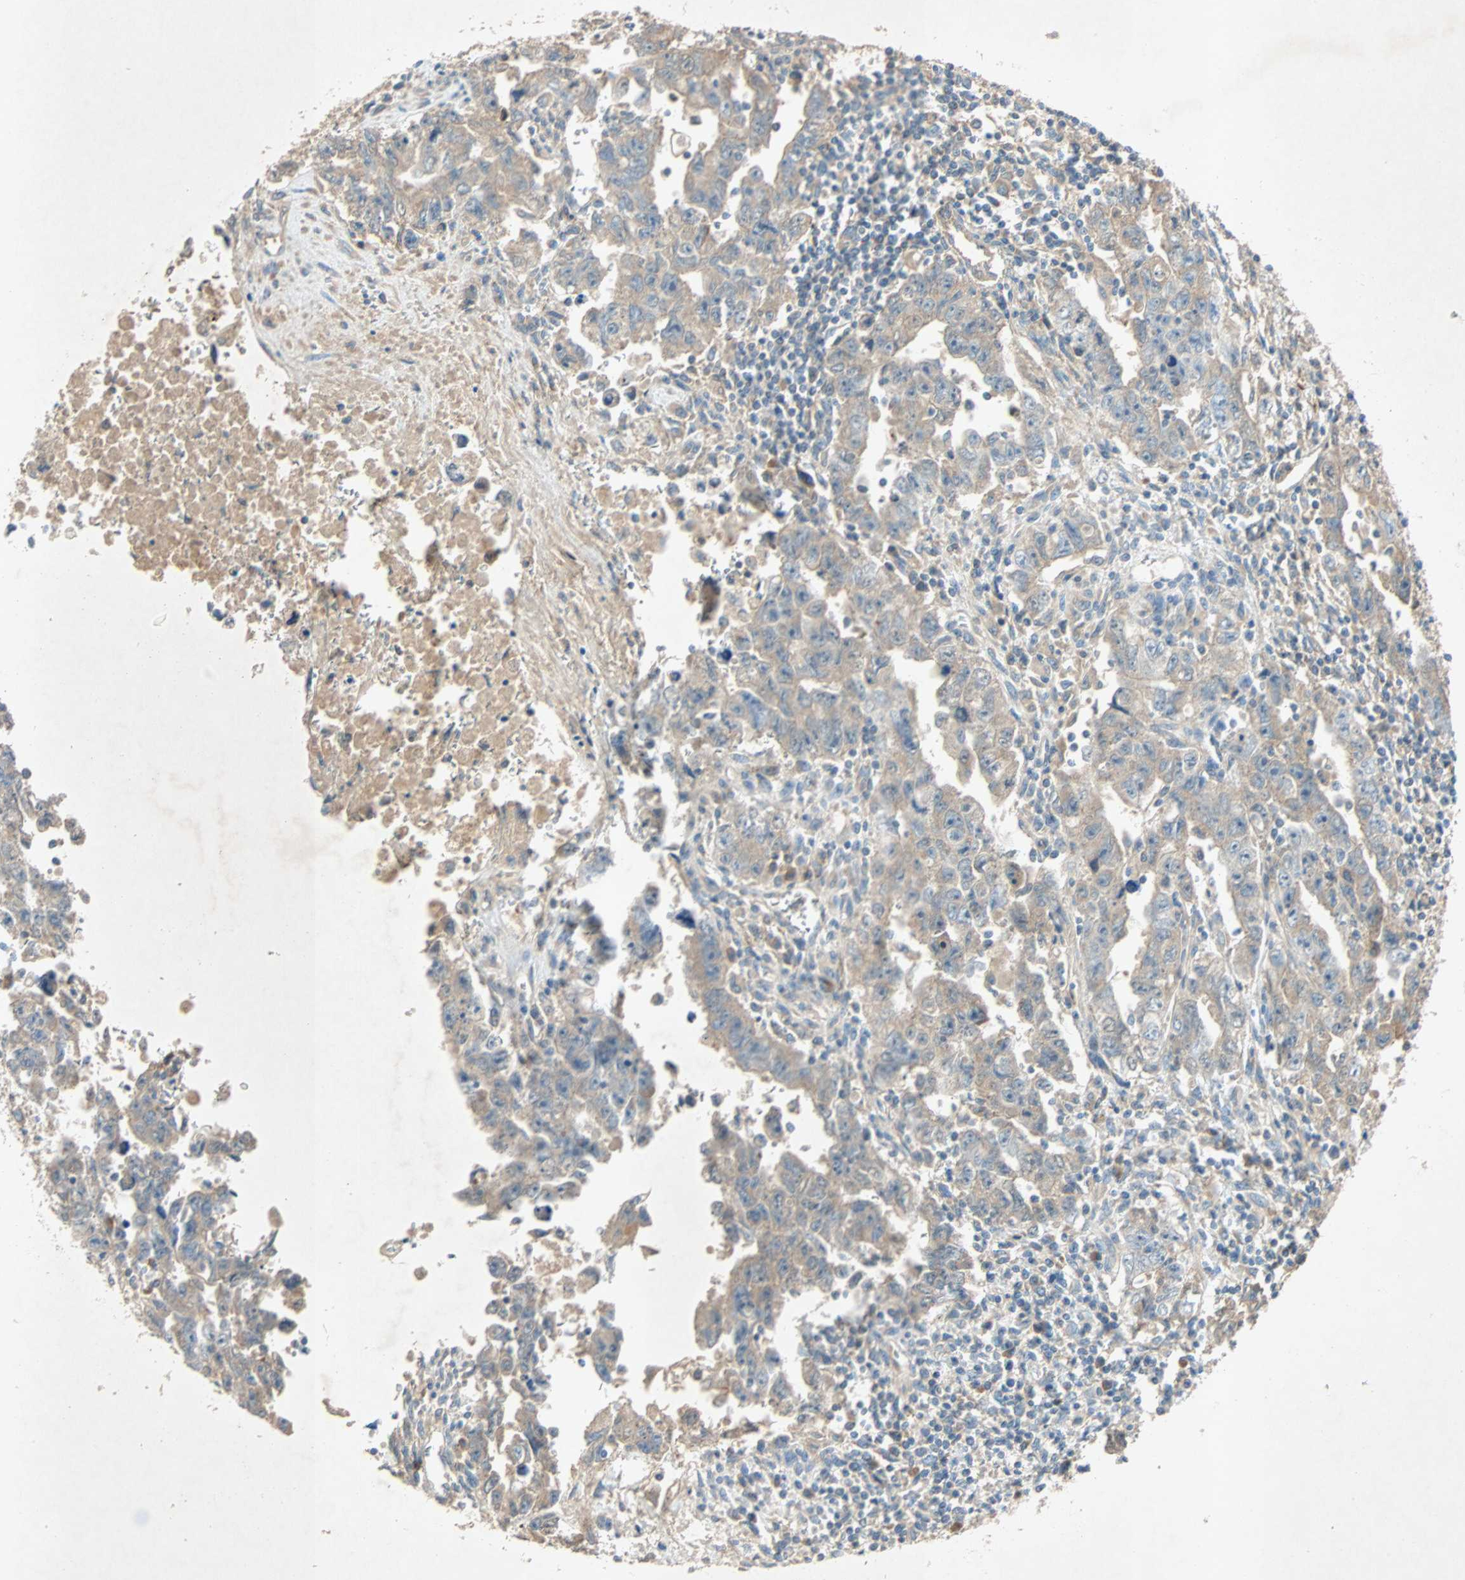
{"staining": {"intensity": "weak", "quantity": ">75%", "location": "cytoplasmic/membranous"}, "tissue": "testis cancer", "cell_type": "Tumor cells", "image_type": "cancer", "snomed": [{"axis": "morphology", "description": "Carcinoma, Embryonal, NOS"}, {"axis": "topography", "description": "Testis"}], "caption": "About >75% of tumor cells in human testis embryonal carcinoma display weak cytoplasmic/membranous protein staining as visualized by brown immunohistochemical staining.", "gene": "XYLT1", "patient": {"sex": "male", "age": 28}}